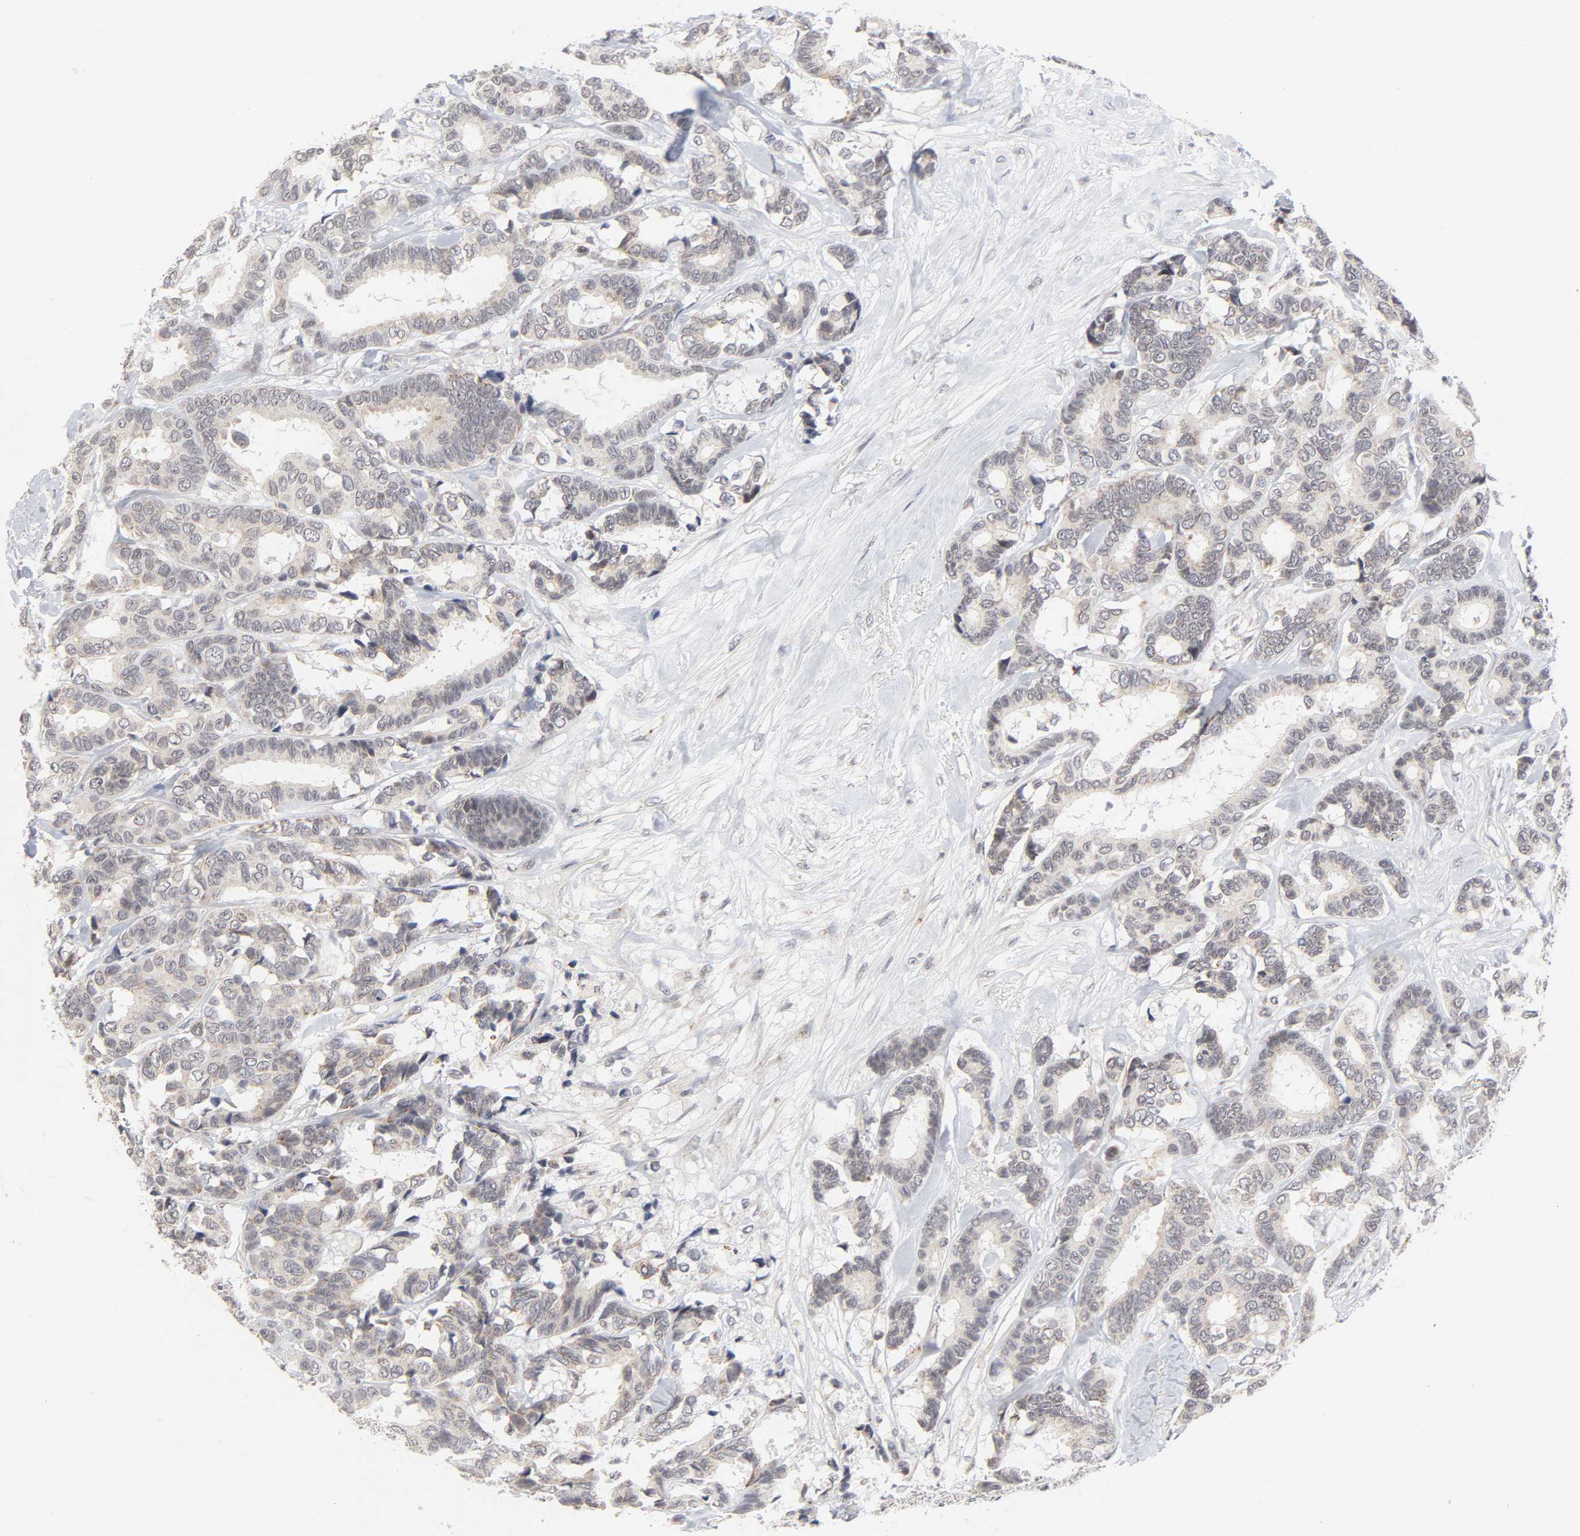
{"staining": {"intensity": "weak", "quantity": ">75%", "location": "cytoplasmic/membranous"}, "tissue": "breast cancer", "cell_type": "Tumor cells", "image_type": "cancer", "snomed": [{"axis": "morphology", "description": "Duct carcinoma"}, {"axis": "topography", "description": "Breast"}], "caption": "Breast cancer (infiltrating ductal carcinoma) stained for a protein displays weak cytoplasmic/membranous positivity in tumor cells.", "gene": "AUH", "patient": {"sex": "female", "age": 87}}